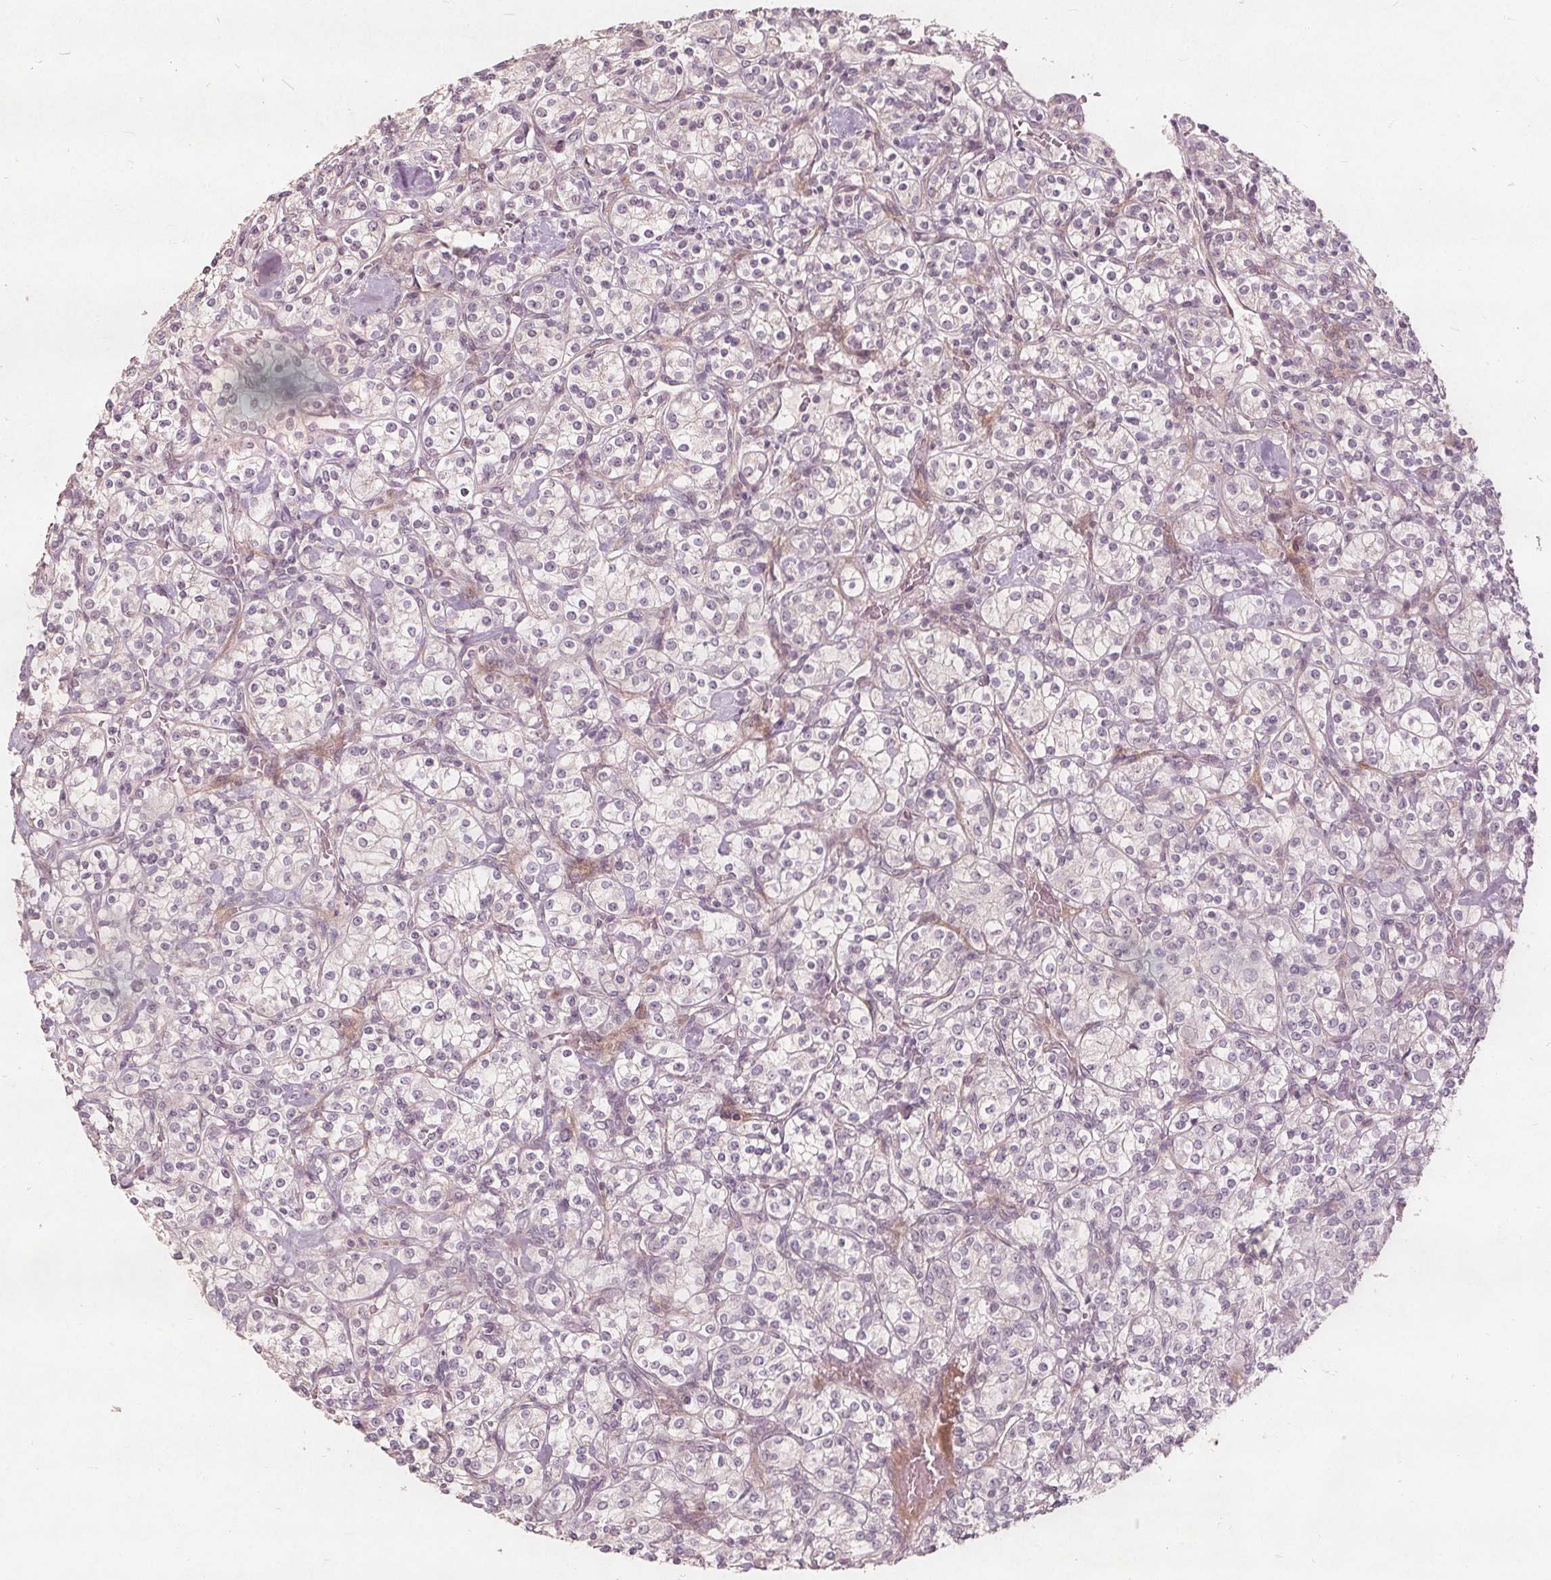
{"staining": {"intensity": "negative", "quantity": "none", "location": "none"}, "tissue": "renal cancer", "cell_type": "Tumor cells", "image_type": "cancer", "snomed": [{"axis": "morphology", "description": "Adenocarcinoma, NOS"}, {"axis": "topography", "description": "Kidney"}], "caption": "High power microscopy histopathology image of an immunohistochemistry (IHC) image of renal cancer (adenocarcinoma), revealing no significant staining in tumor cells. Brightfield microscopy of immunohistochemistry (IHC) stained with DAB (brown) and hematoxylin (blue), captured at high magnification.", "gene": "PTPRT", "patient": {"sex": "male", "age": 77}}